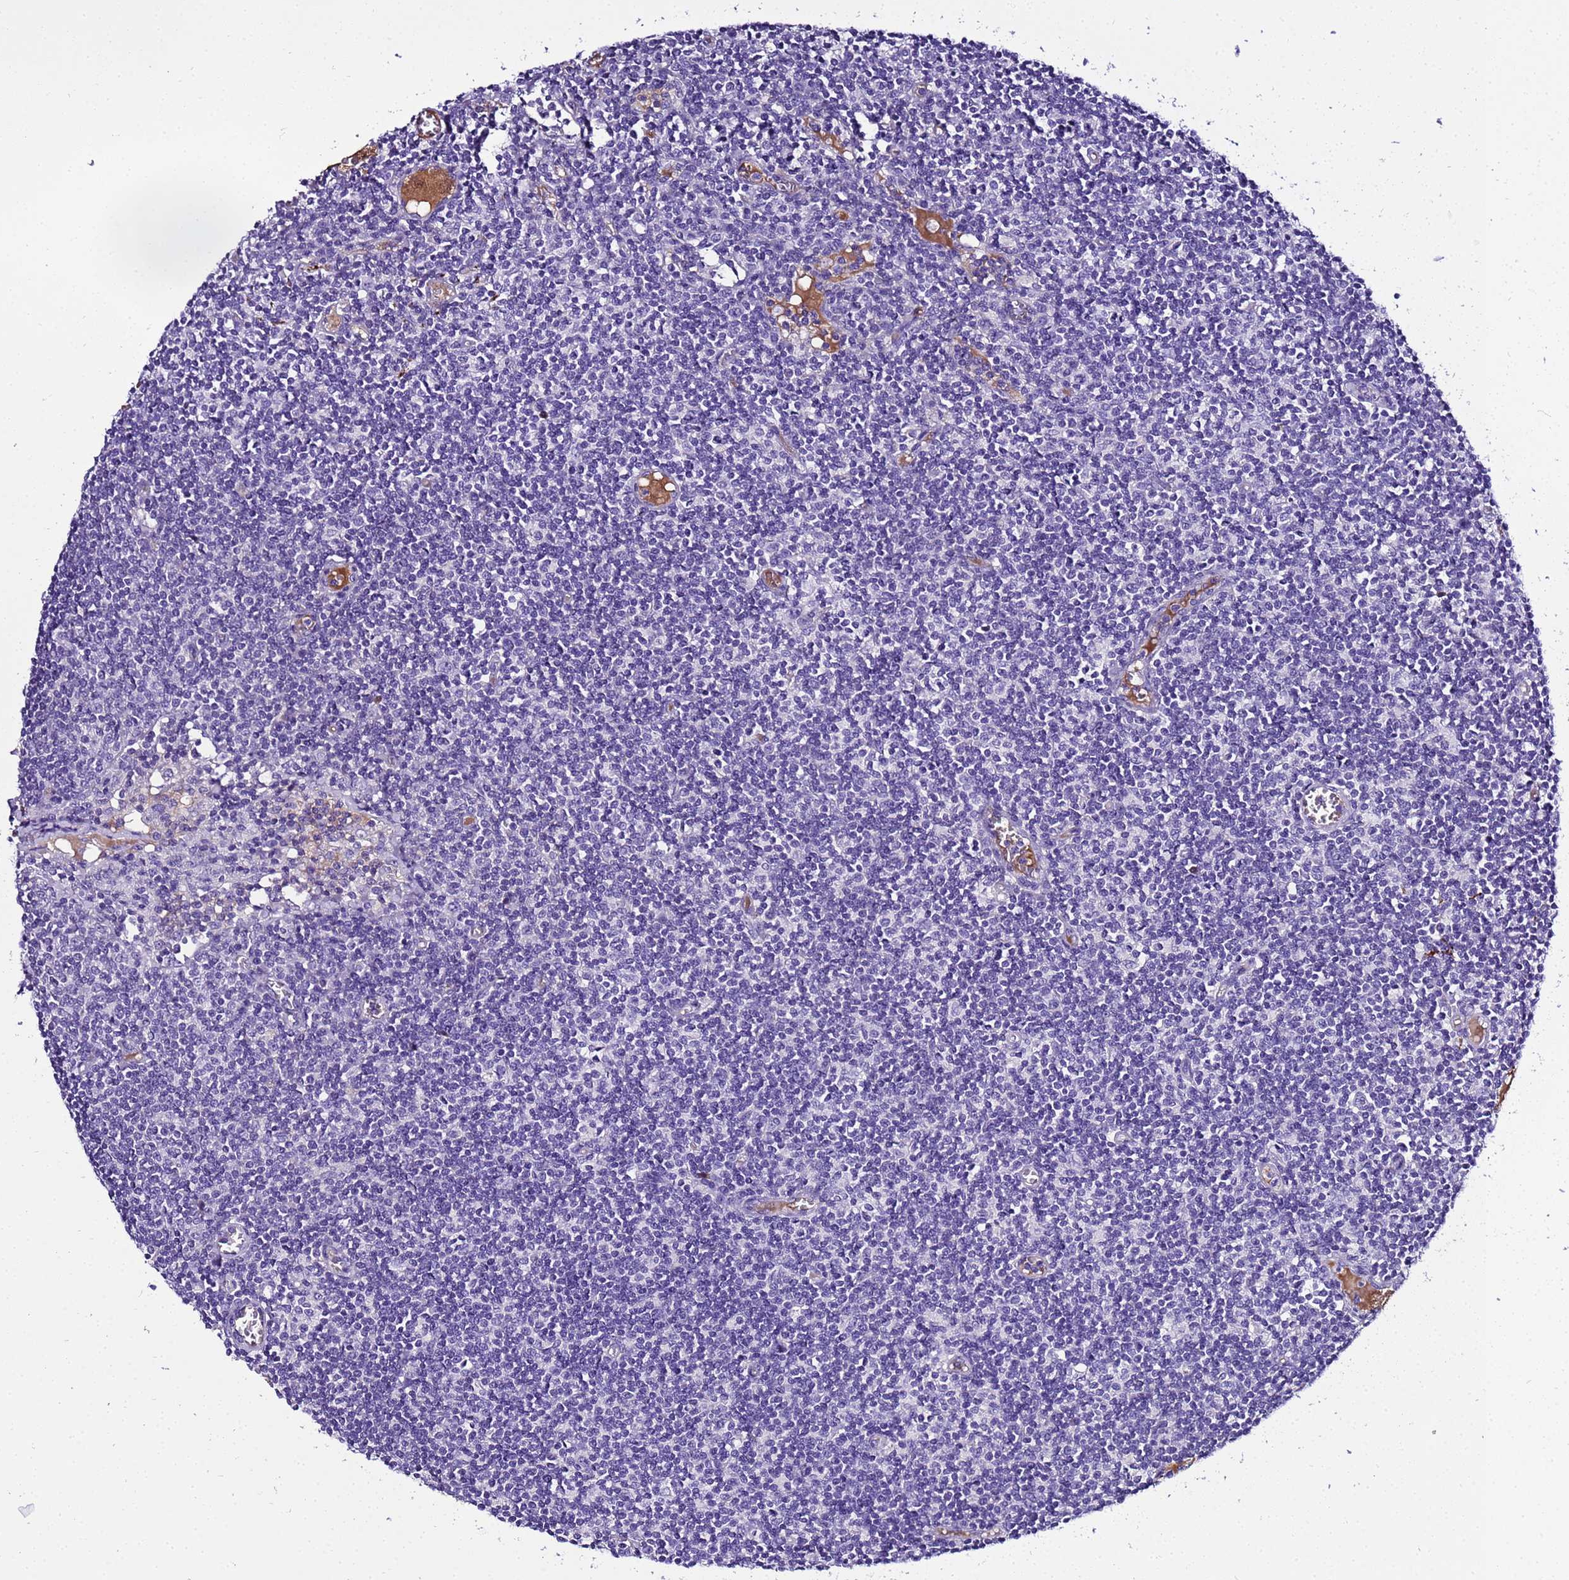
{"staining": {"intensity": "negative", "quantity": "none", "location": "none"}, "tissue": "lymph node", "cell_type": "Germinal center cells", "image_type": "normal", "snomed": [{"axis": "morphology", "description": "Normal tissue, NOS"}, {"axis": "topography", "description": "Lymph node"}], "caption": "Immunohistochemistry micrograph of unremarkable lymph node: lymph node stained with DAB displays no significant protein staining in germinal center cells. (DAB (3,3'-diaminobenzidine) IHC visualized using brightfield microscopy, high magnification).", "gene": "CFHR1", "patient": {"sex": "female", "age": 55}}